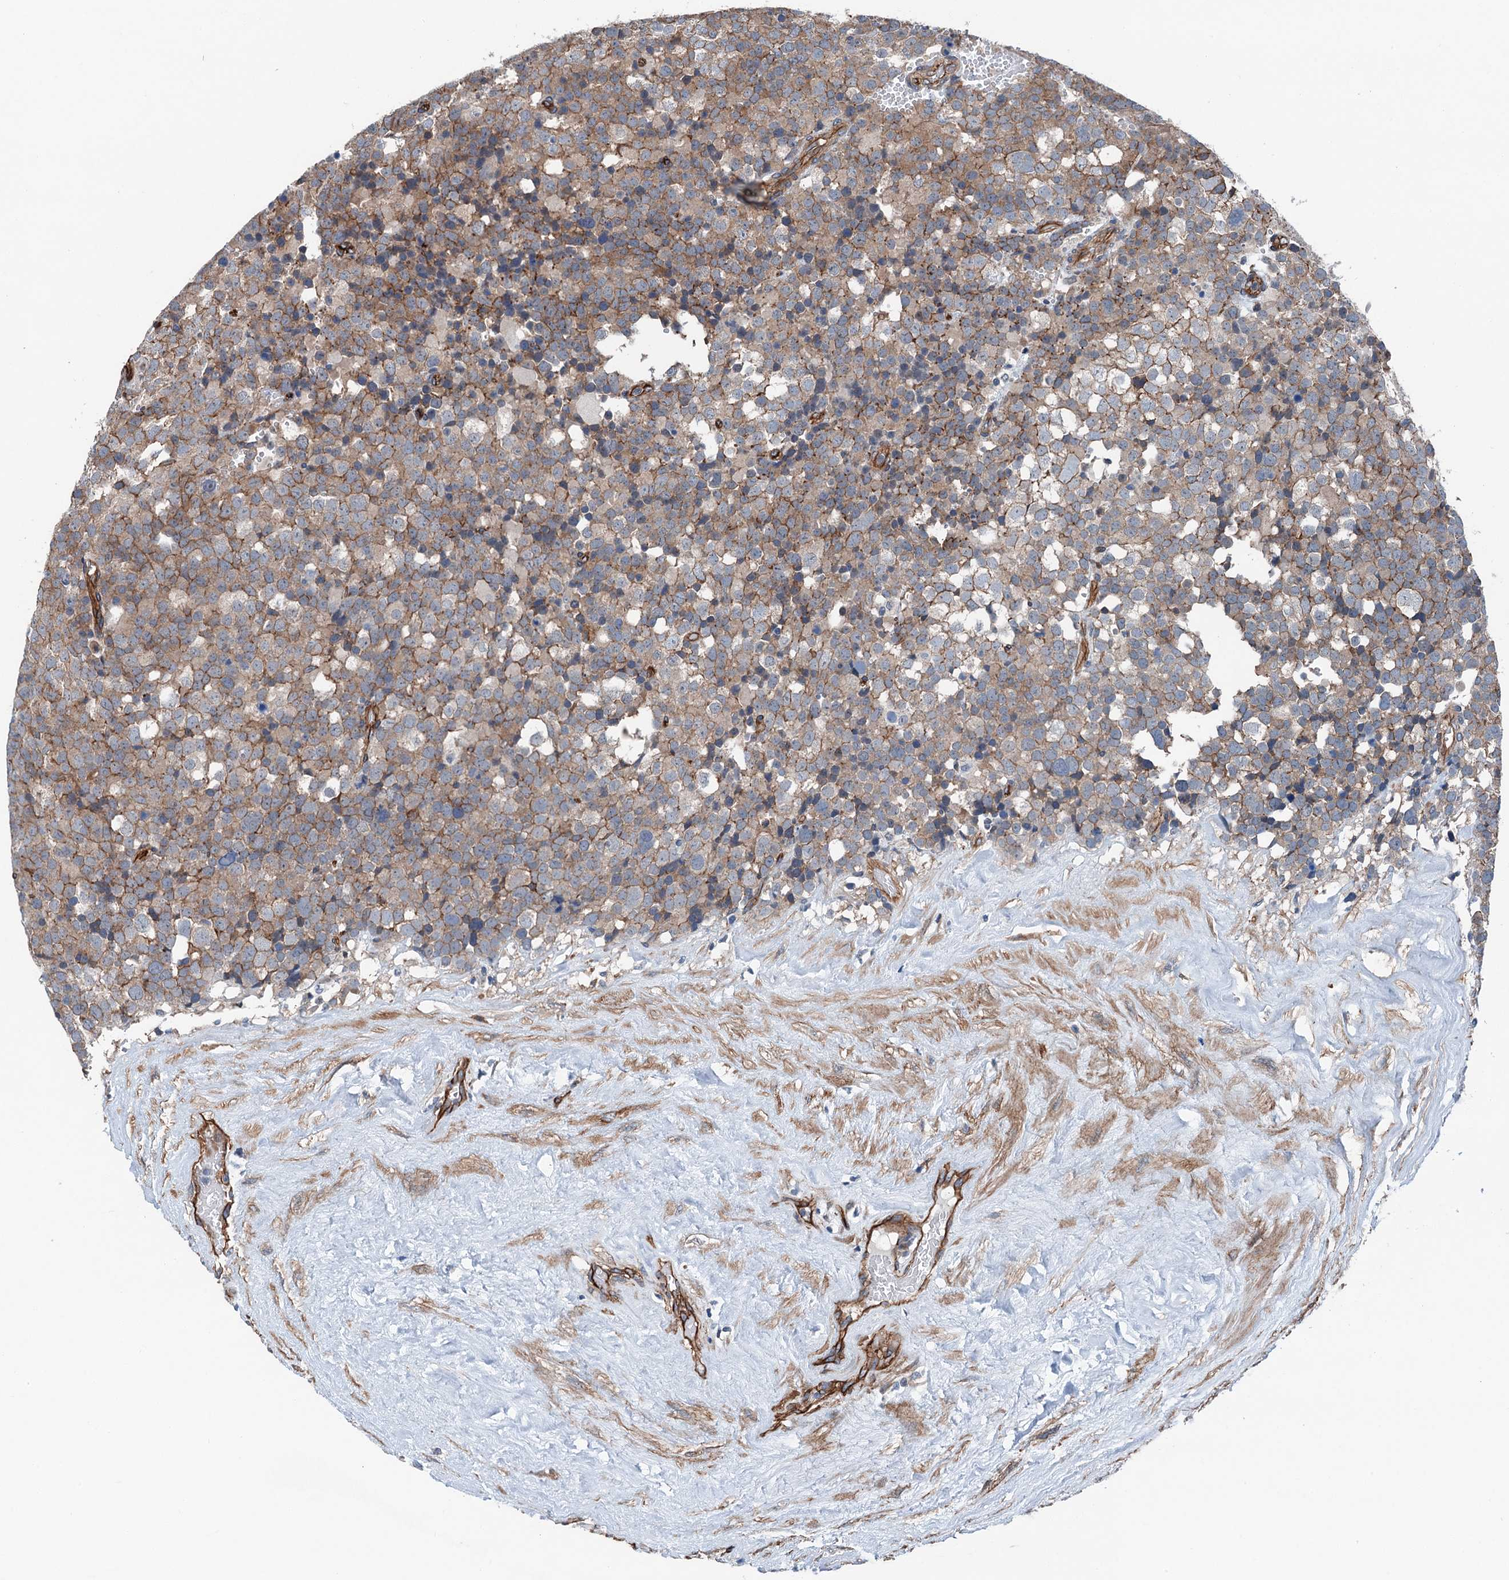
{"staining": {"intensity": "moderate", "quantity": ">75%", "location": "cytoplasmic/membranous"}, "tissue": "testis cancer", "cell_type": "Tumor cells", "image_type": "cancer", "snomed": [{"axis": "morphology", "description": "Seminoma, NOS"}, {"axis": "topography", "description": "Testis"}], "caption": "An immunohistochemistry (IHC) micrograph of tumor tissue is shown. Protein staining in brown highlights moderate cytoplasmic/membranous positivity in testis cancer (seminoma) within tumor cells.", "gene": "NMRAL1", "patient": {"sex": "male", "age": 71}}